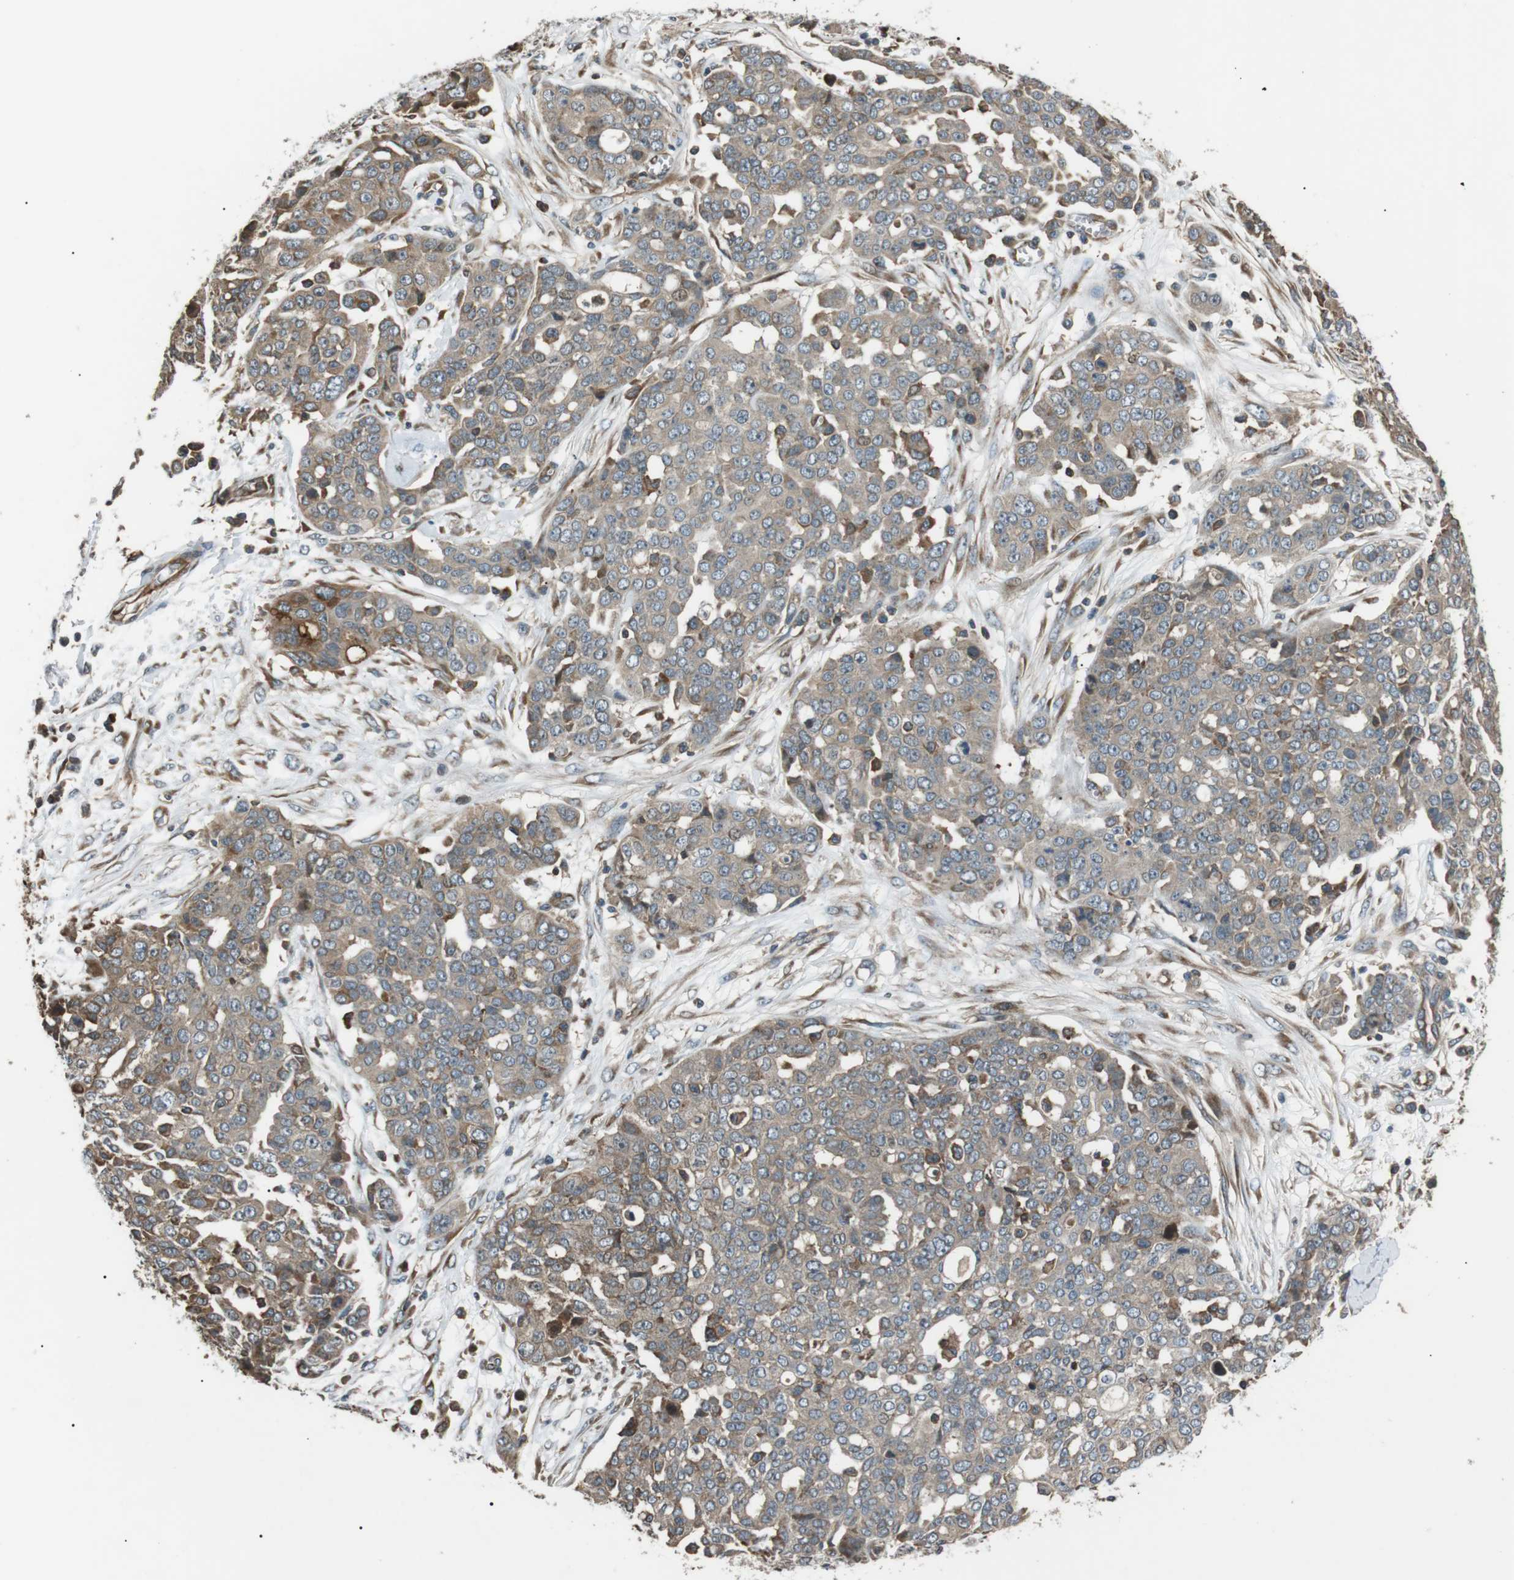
{"staining": {"intensity": "weak", "quantity": ">75%", "location": "cytoplasmic/membranous"}, "tissue": "ovarian cancer", "cell_type": "Tumor cells", "image_type": "cancer", "snomed": [{"axis": "morphology", "description": "Cystadenocarcinoma, serous, NOS"}, {"axis": "topography", "description": "Soft tissue"}, {"axis": "topography", "description": "Ovary"}], "caption": "A brown stain labels weak cytoplasmic/membranous staining of a protein in ovarian cancer (serous cystadenocarcinoma) tumor cells.", "gene": "GPR161", "patient": {"sex": "female", "age": 57}}